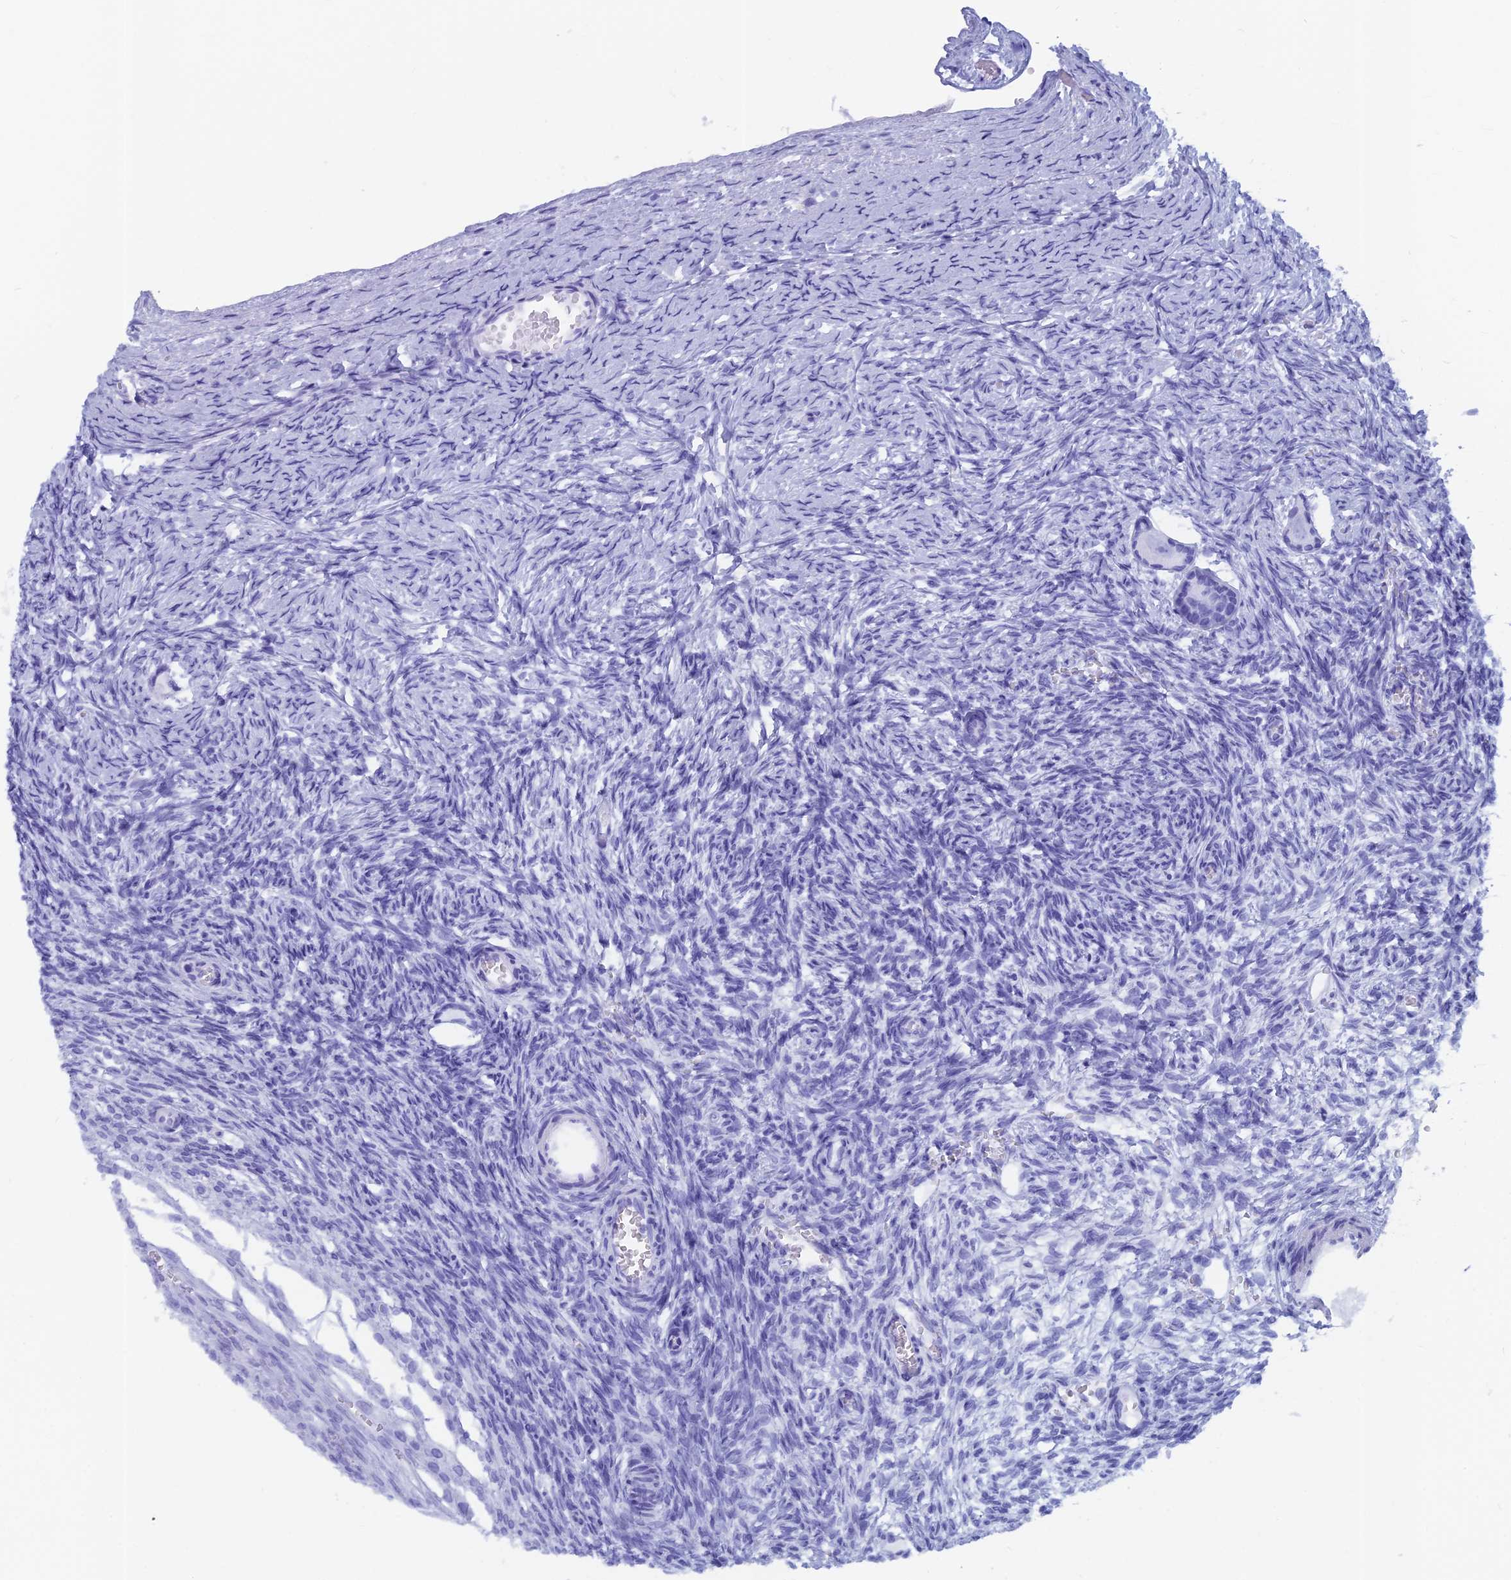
{"staining": {"intensity": "negative", "quantity": "none", "location": "none"}, "tissue": "ovary", "cell_type": "Follicle cells", "image_type": "normal", "snomed": [{"axis": "morphology", "description": "Normal tissue, NOS"}, {"axis": "topography", "description": "Ovary"}], "caption": "IHC micrograph of normal ovary: human ovary stained with DAB (3,3'-diaminobenzidine) shows no significant protein positivity in follicle cells.", "gene": "CAPS", "patient": {"sex": "female", "age": 39}}